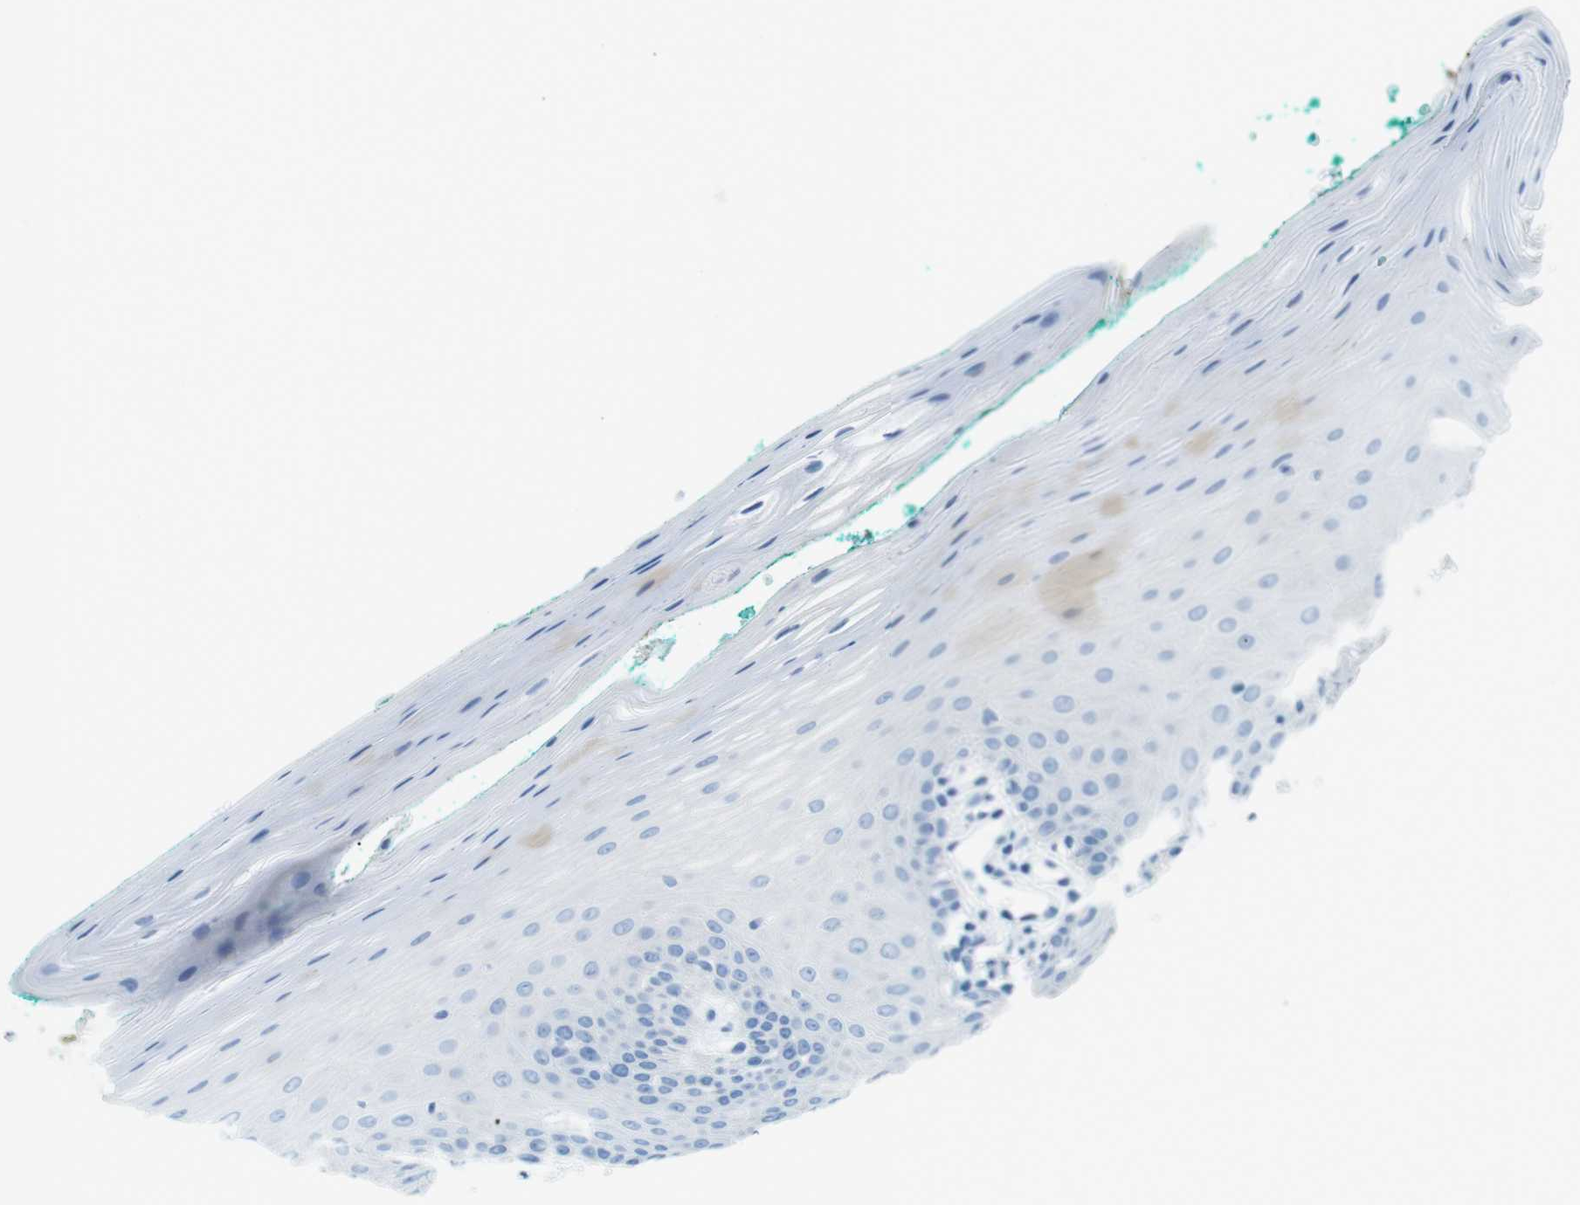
{"staining": {"intensity": "negative", "quantity": "none", "location": "none"}, "tissue": "oral mucosa", "cell_type": "Squamous epithelial cells", "image_type": "normal", "snomed": [{"axis": "morphology", "description": "Normal tissue, NOS"}, {"axis": "topography", "description": "Skeletal muscle"}, {"axis": "topography", "description": "Oral tissue"}], "caption": "This is an immunohistochemistry photomicrograph of unremarkable oral mucosa. There is no positivity in squamous epithelial cells.", "gene": "MCEMP1", "patient": {"sex": "male", "age": 58}}